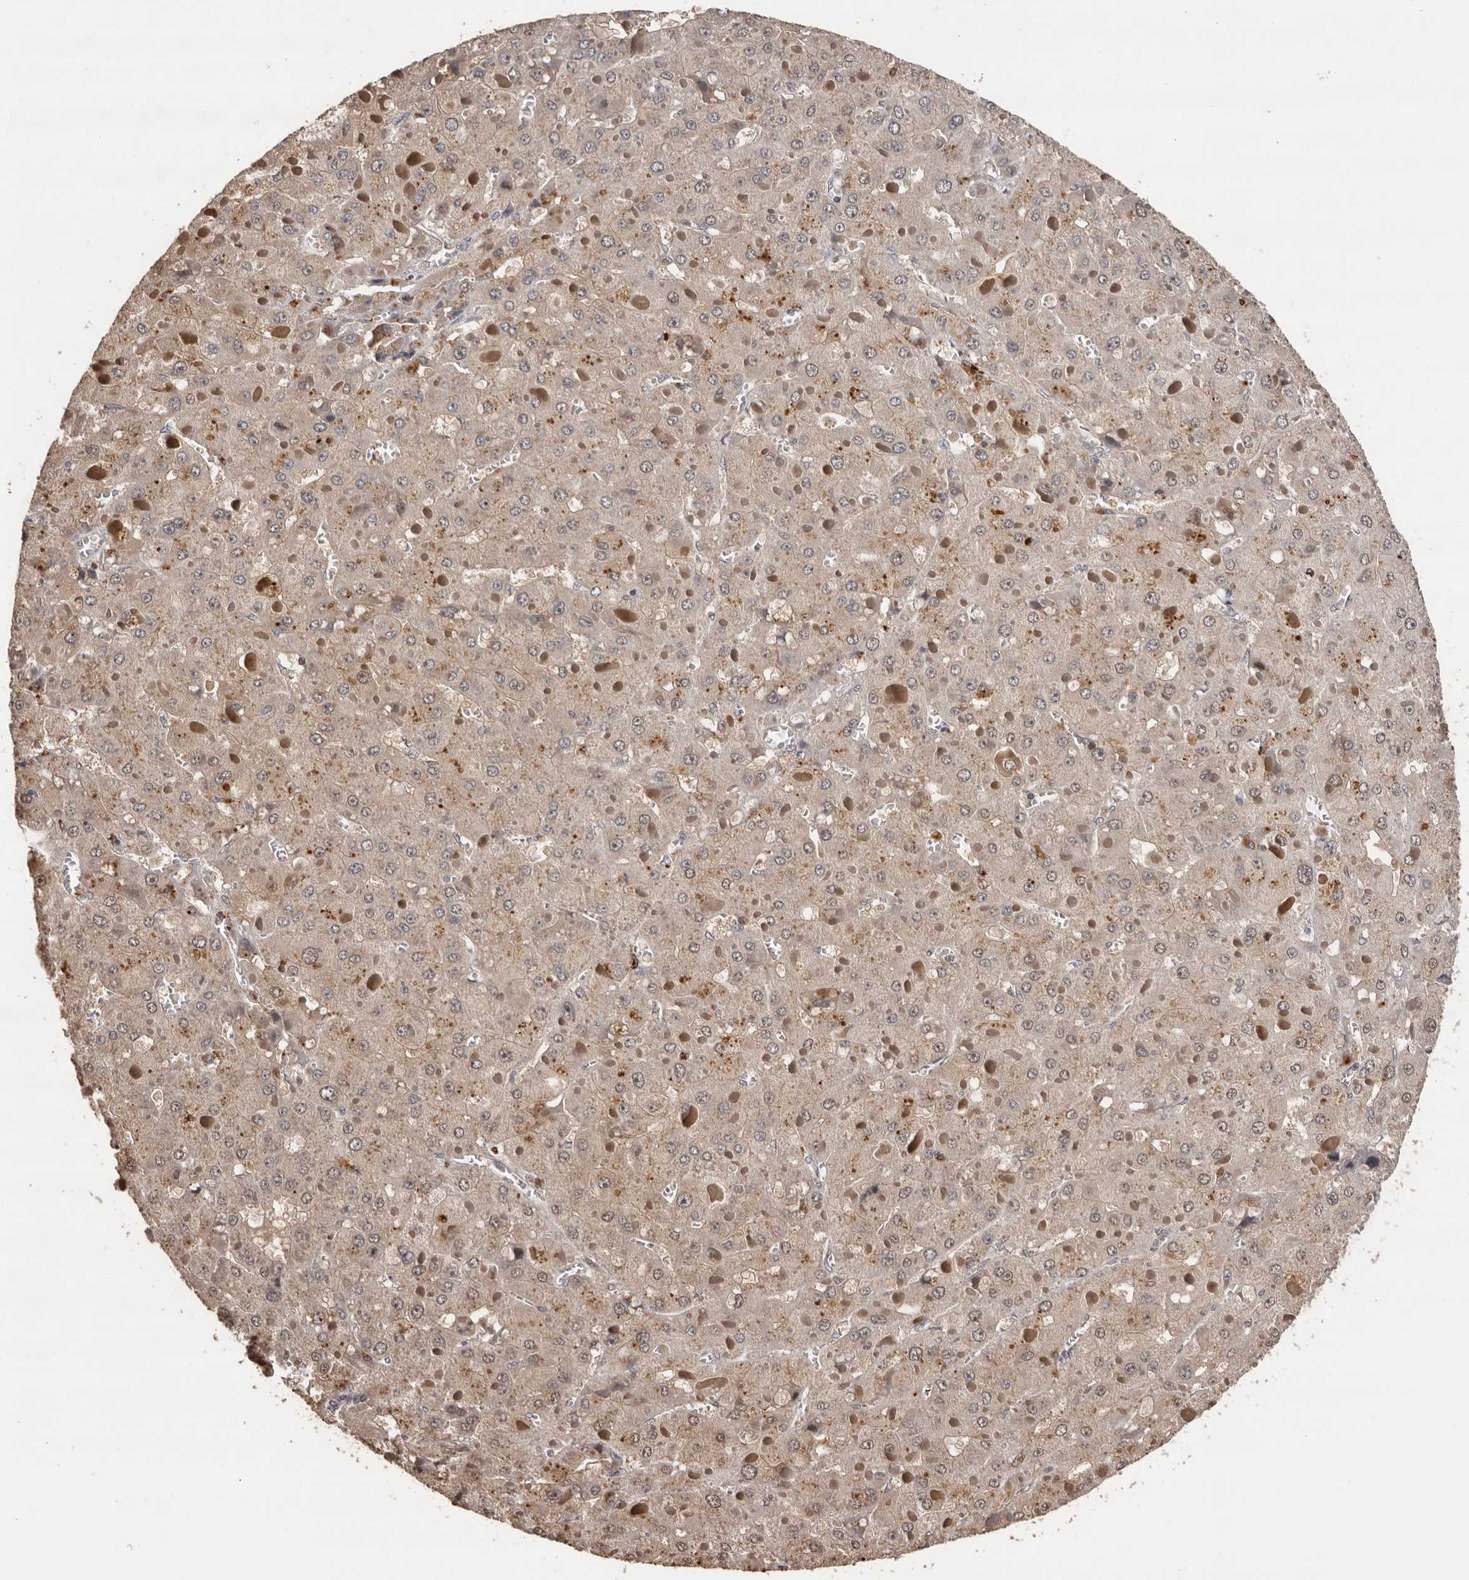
{"staining": {"intensity": "weak", "quantity": ">75%", "location": "cytoplasmic/membranous"}, "tissue": "liver cancer", "cell_type": "Tumor cells", "image_type": "cancer", "snomed": [{"axis": "morphology", "description": "Carcinoma, Hepatocellular, NOS"}, {"axis": "topography", "description": "Liver"}], "caption": "Brown immunohistochemical staining in human liver cancer displays weak cytoplasmic/membranous expression in about >75% of tumor cells. Using DAB (brown) and hematoxylin (blue) stains, captured at high magnification using brightfield microscopy.", "gene": "KIF2B", "patient": {"sex": "female", "age": 73}}